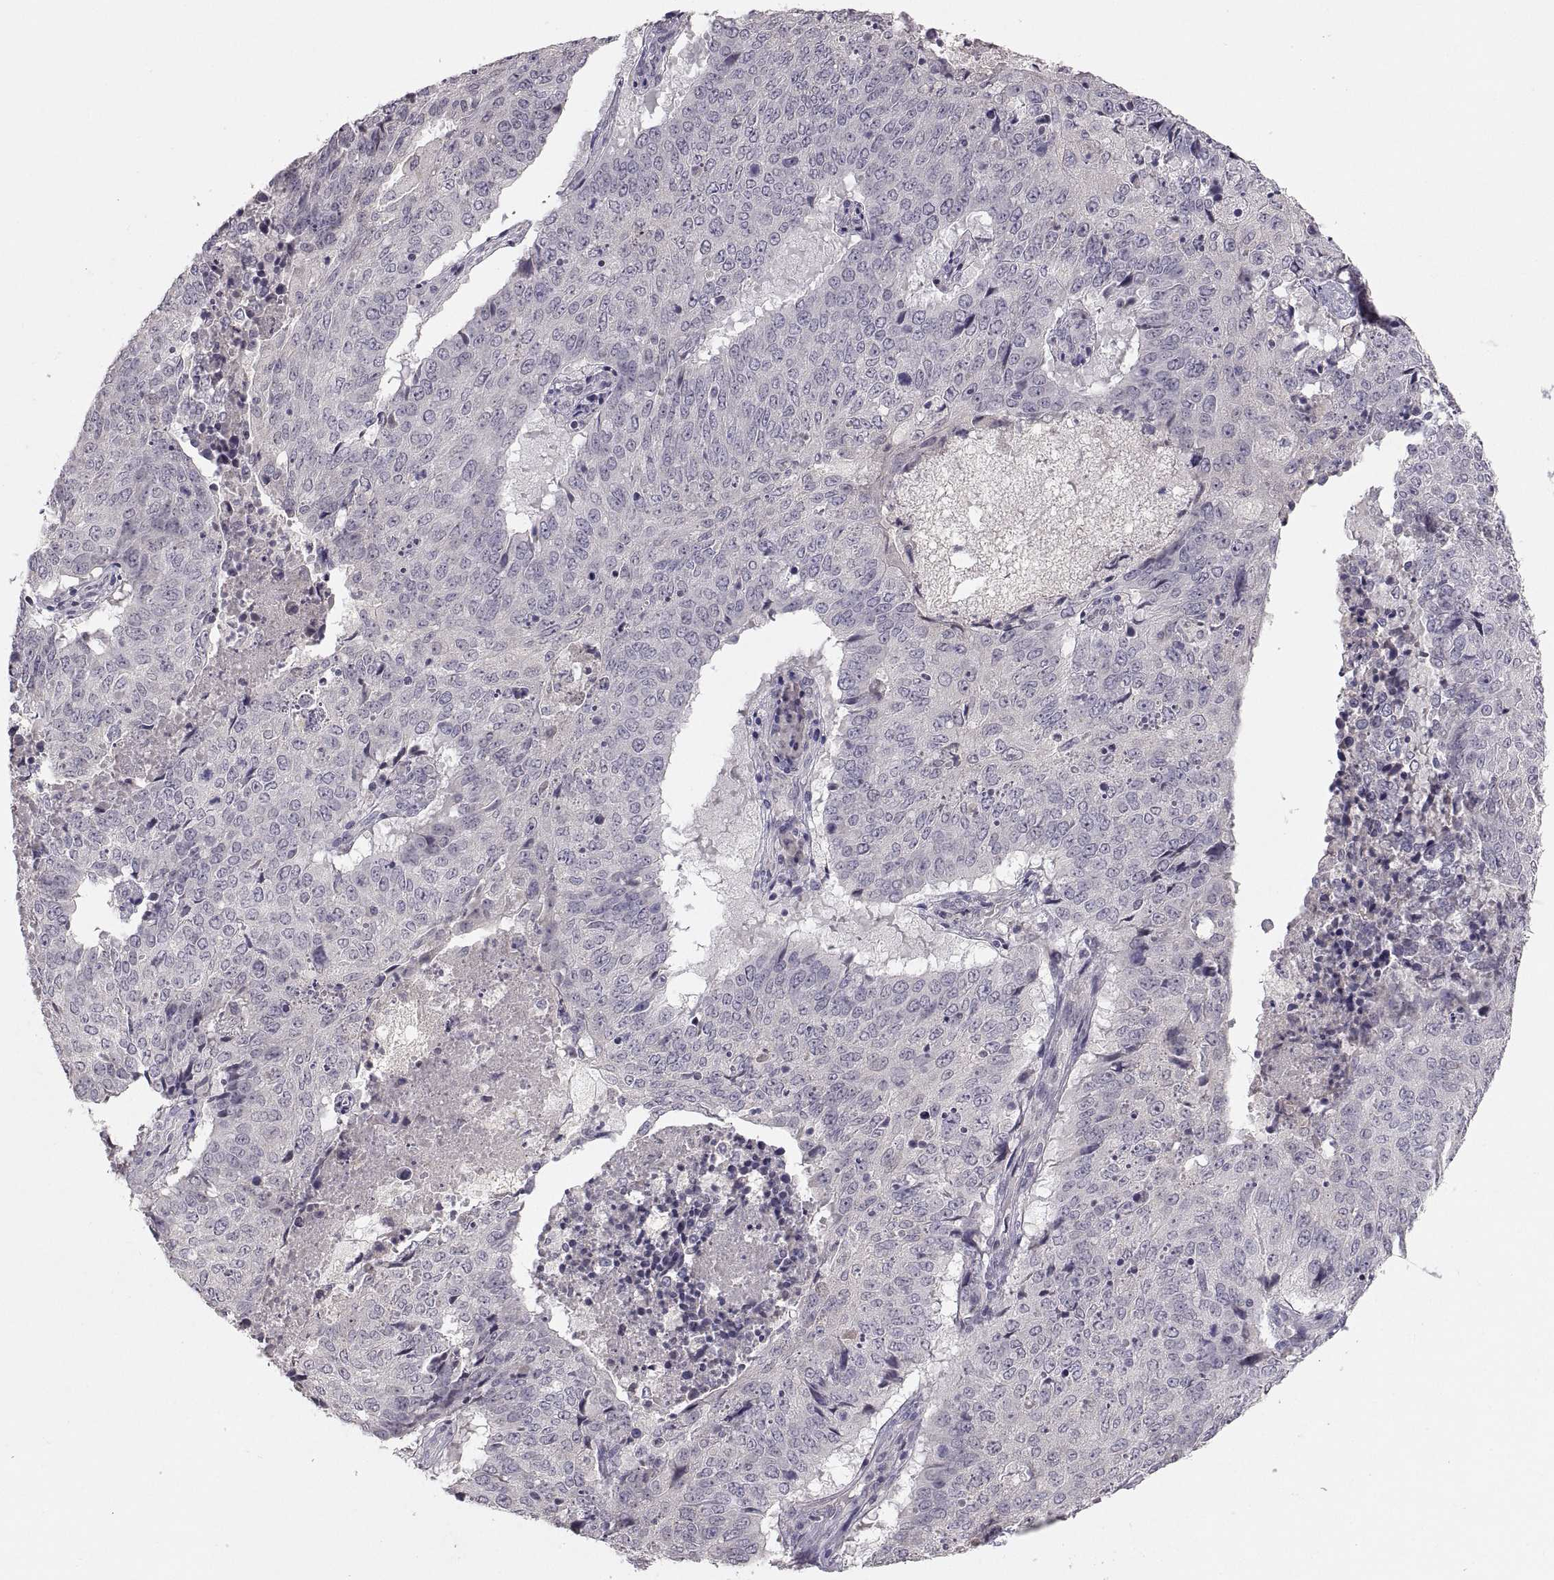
{"staining": {"intensity": "negative", "quantity": "none", "location": "none"}, "tissue": "lung cancer", "cell_type": "Tumor cells", "image_type": "cancer", "snomed": [{"axis": "morphology", "description": "Normal tissue, NOS"}, {"axis": "morphology", "description": "Squamous cell carcinoma, NOS"}, {"axis": "topography", "description": "Bronchus"}, {"axis": "topography", "description": "Lung"}], "caption": "IHC of human lung cancer exhibits no expression in tumor cells.", "gene": "PAX2", "patient": {"sex": "male", "age": 64}}